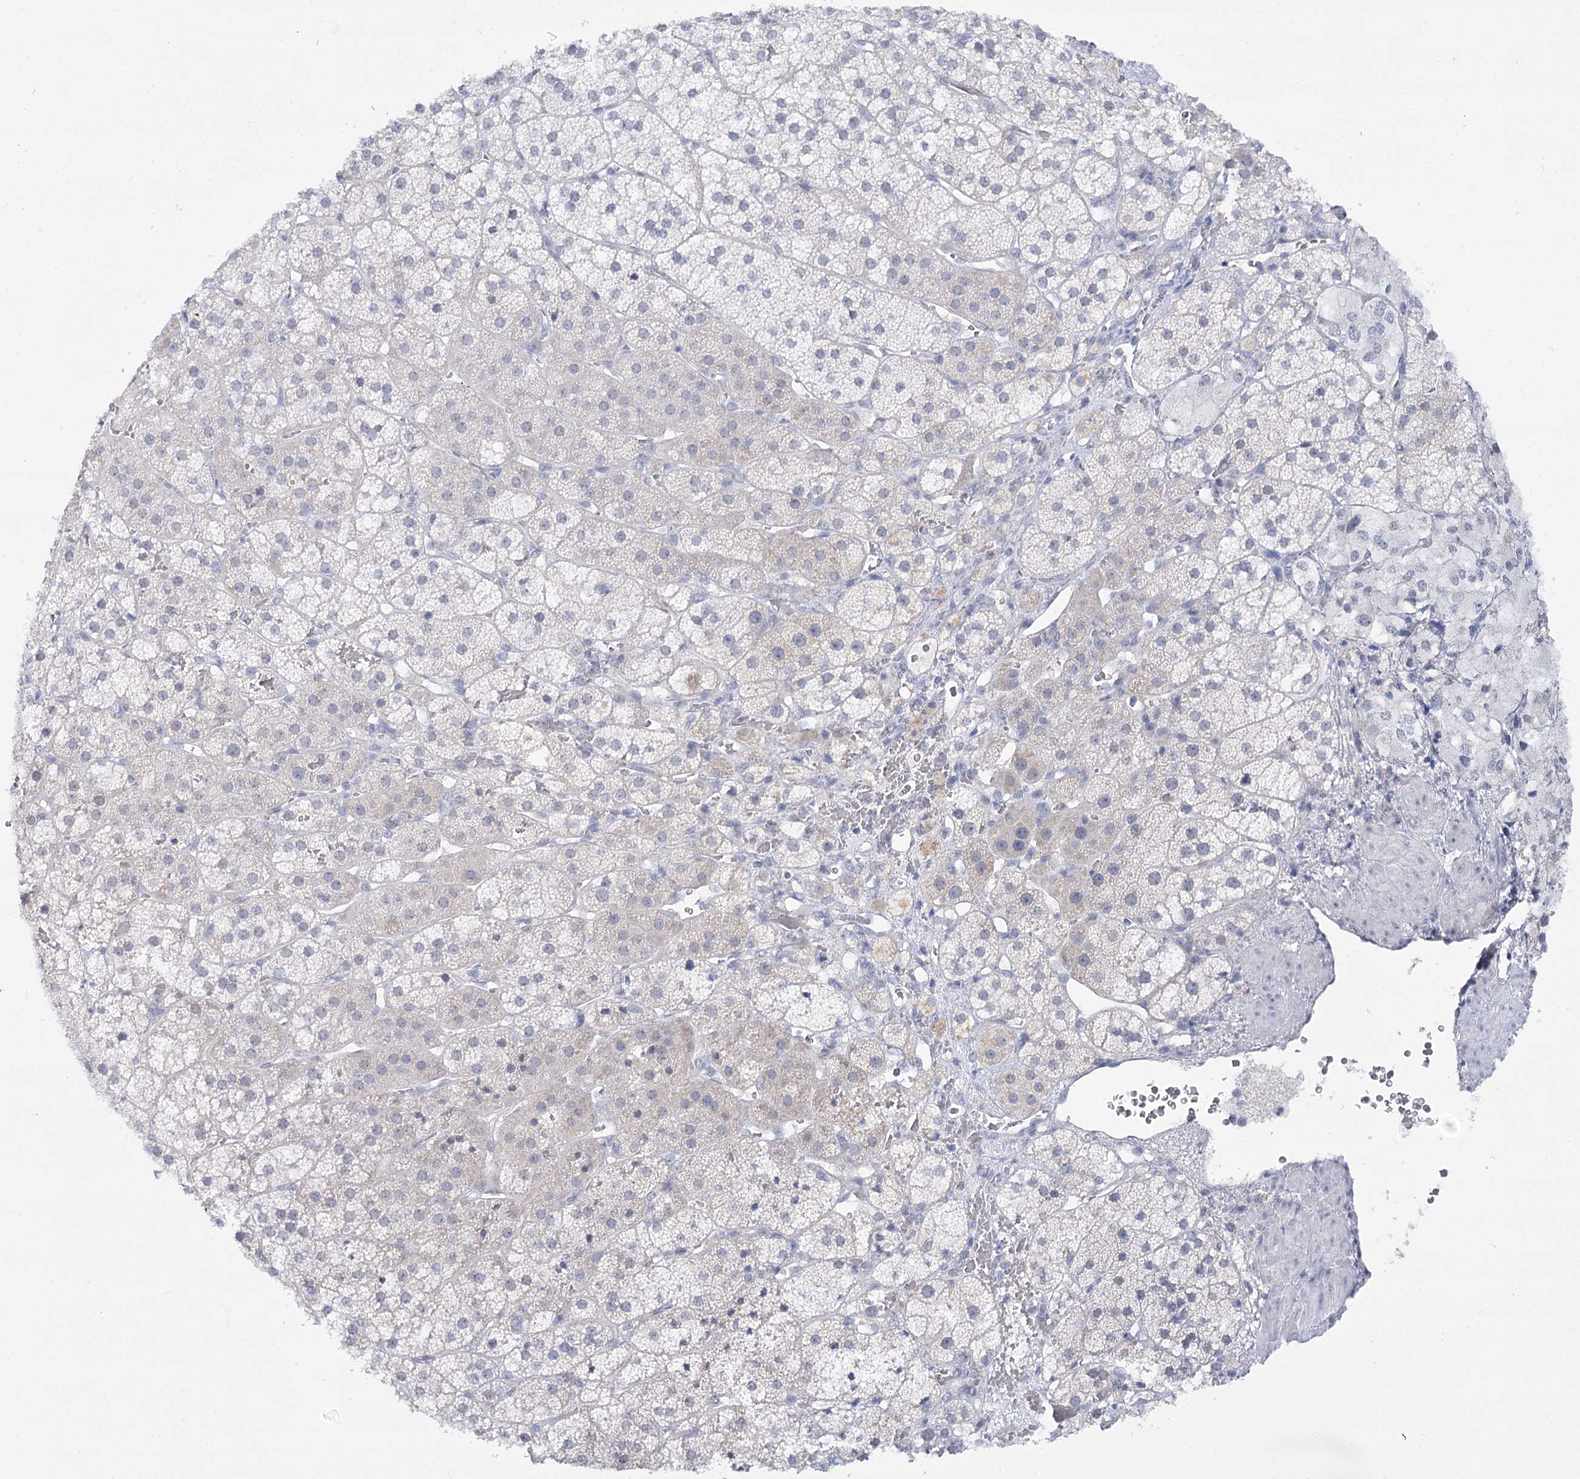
{"staining": {"intensity": "negative", "quantity": "none", "location": "none"}, "tissue": "adrenal gland", "cell_type": "Glandular cells", "image_type": "normal", "snomed": [{"axis": "morphology", "description": "Normal tissue, NOS"}, {"axis": "topography", "description": "Adrenal gland"}], "caption": "An IHC photomicrograph of benign adrenal gland is shown. There is no staining in glandular cells of adrenal gland.", "gene": "ATP10B", "patient": {"sex": "female", "age": 44}}